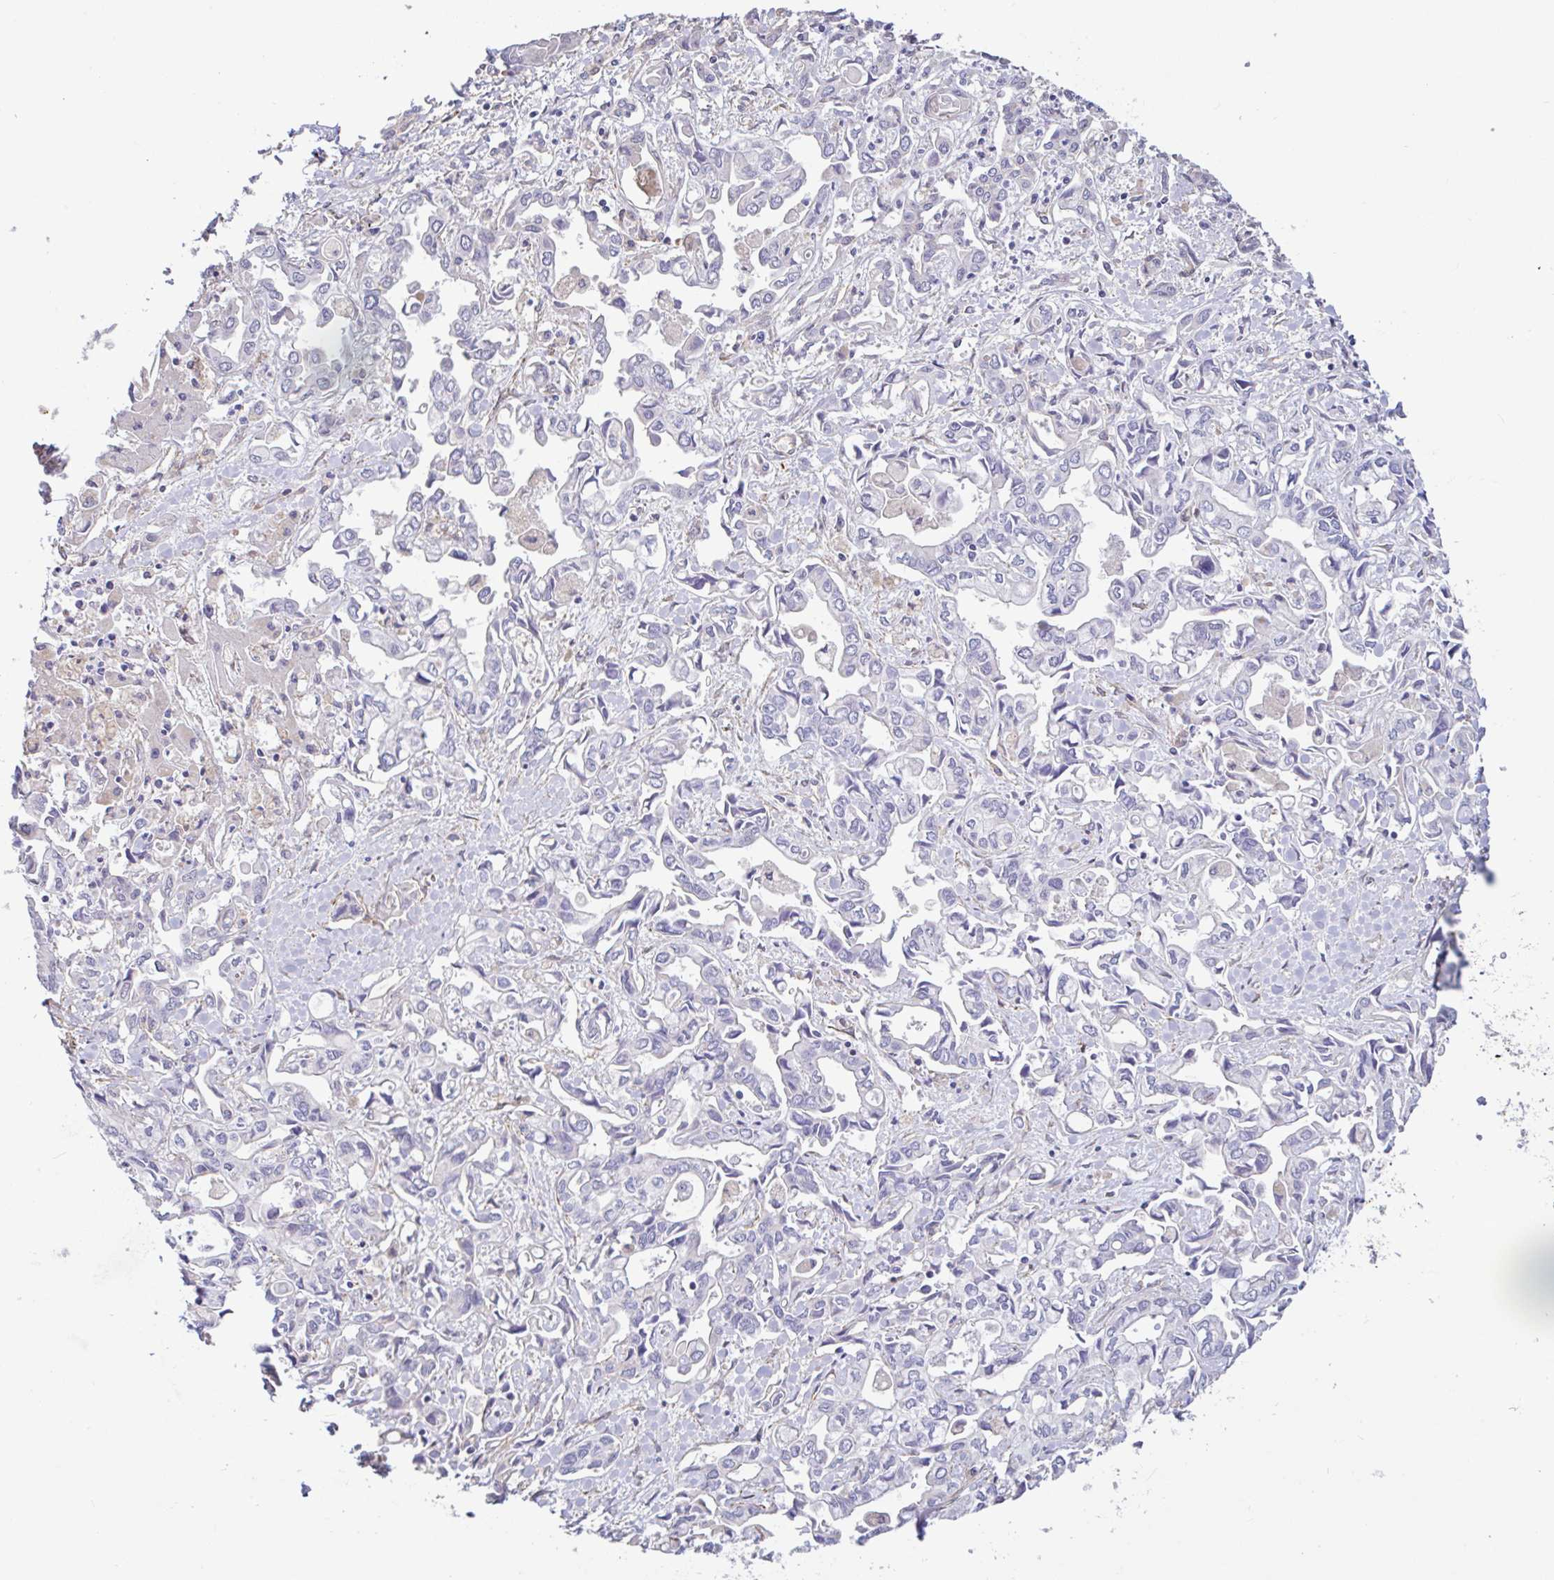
{"staining": {"intensity": "negative", "quantity": "none", "location": "none"}, "tissue": "liver cancer", "cell_type": "Tumor cells", "image_type": "cancer", "snomed": [{"axis": "morphology", "description": "Cholangiocarcinoma"}, {"axis": "topography", "description": "Liver"}], "caption": "The IHC micrograph has no significant positivity in tumor cells of liver cancer (cholangiocarcinoma) tissue.", "gene": "PLCD4", "patient": {"sex": "female", "age": 64}}